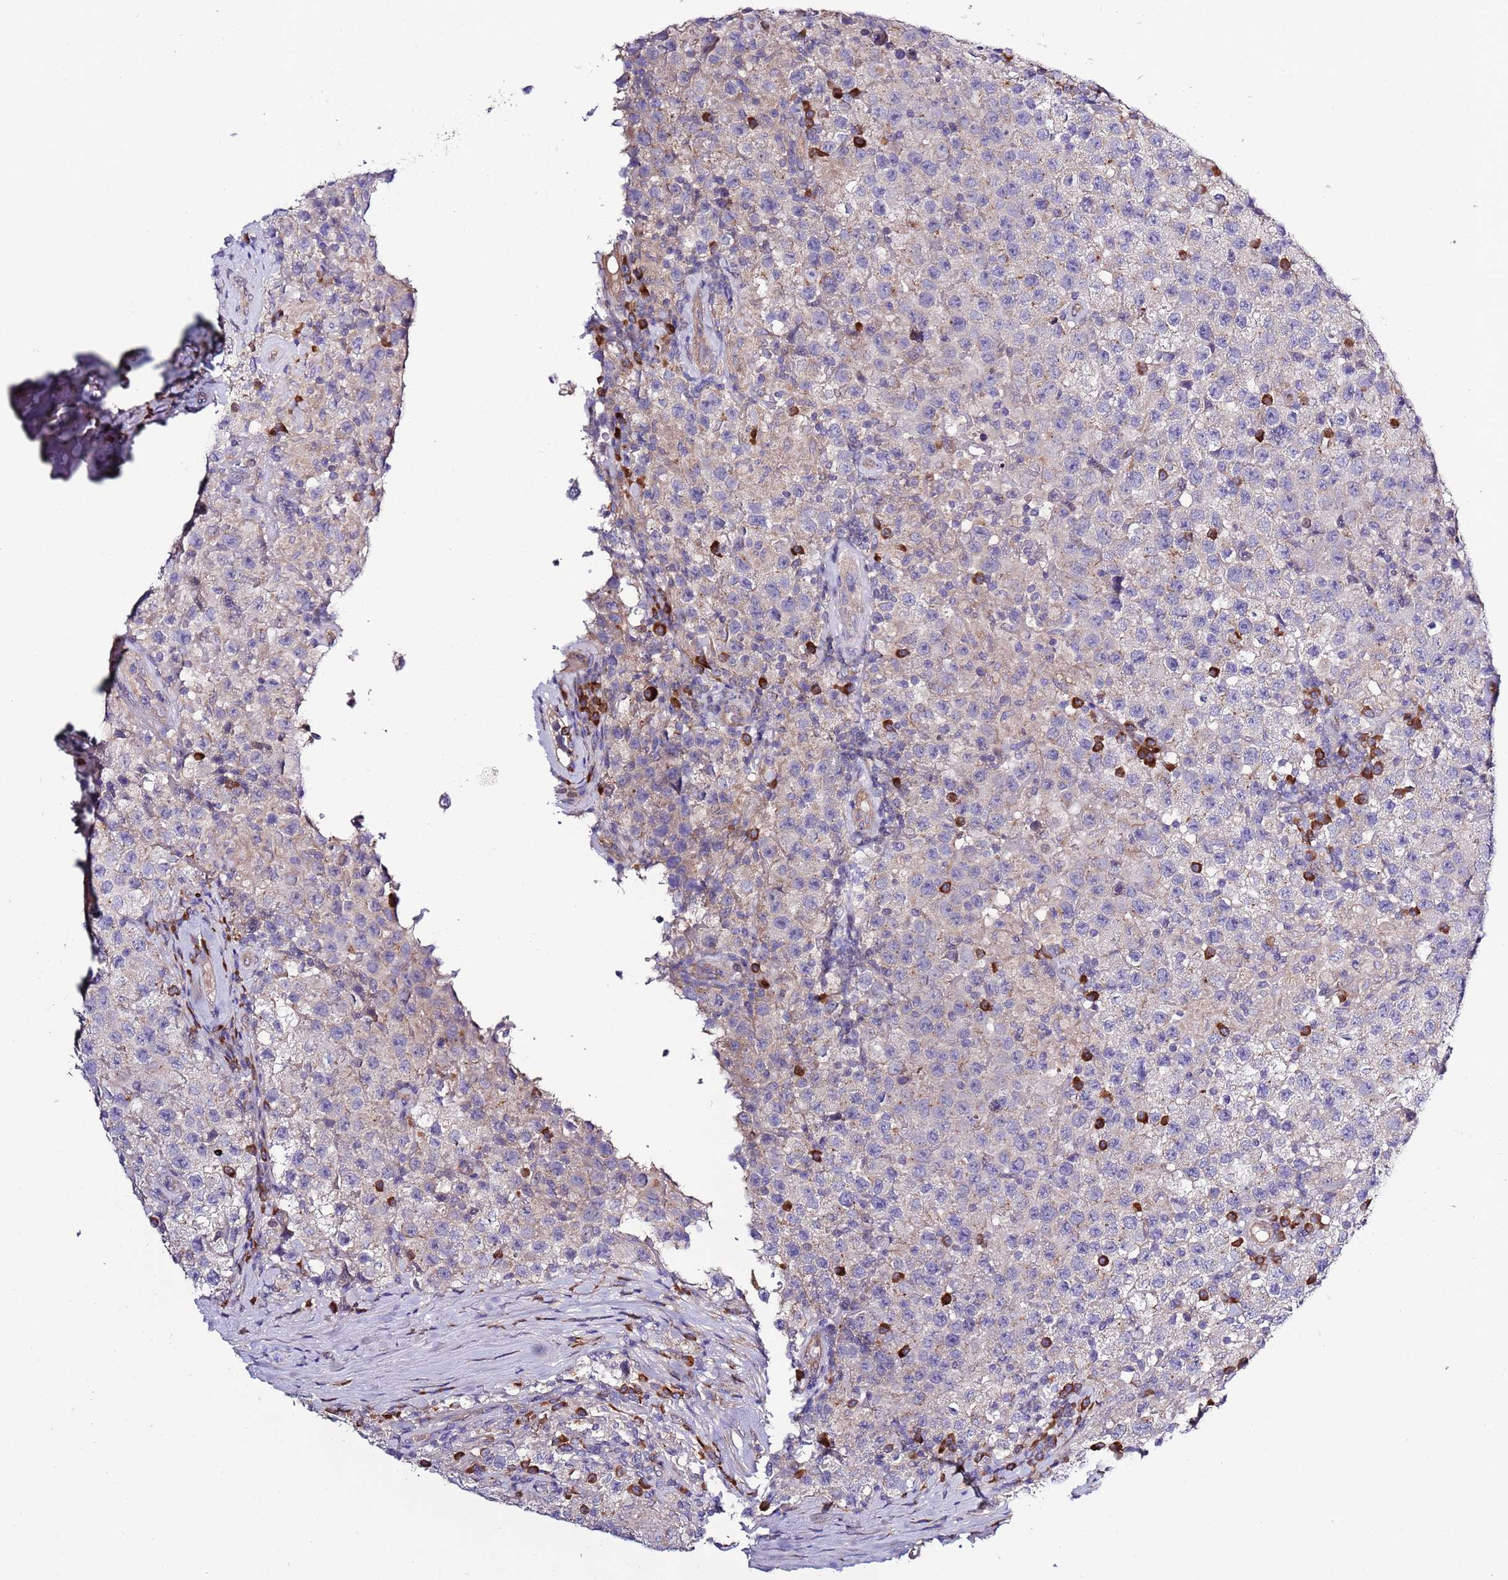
{"staining": {"intensity": "negative", "quantity": "none", "location": "none"}, "tissue": "testis cancer", "cell_type": "Tumor cells", "image_type": "cancer", "snomed": [{"axis": "morphology", "description": "Seminoma, NOS"}, {"axis": "morphology", "description": "Carcinoma, Embryonal, NOS"}, {"axis": "topography", "description": "Testis"}], "caption": "DAB immunohistochemical staining of human seminoma (testis) exhibits no significant expression in tumor cells.", "gene": "SPCS1", "patient": {"sex": "male", "age": 41}}